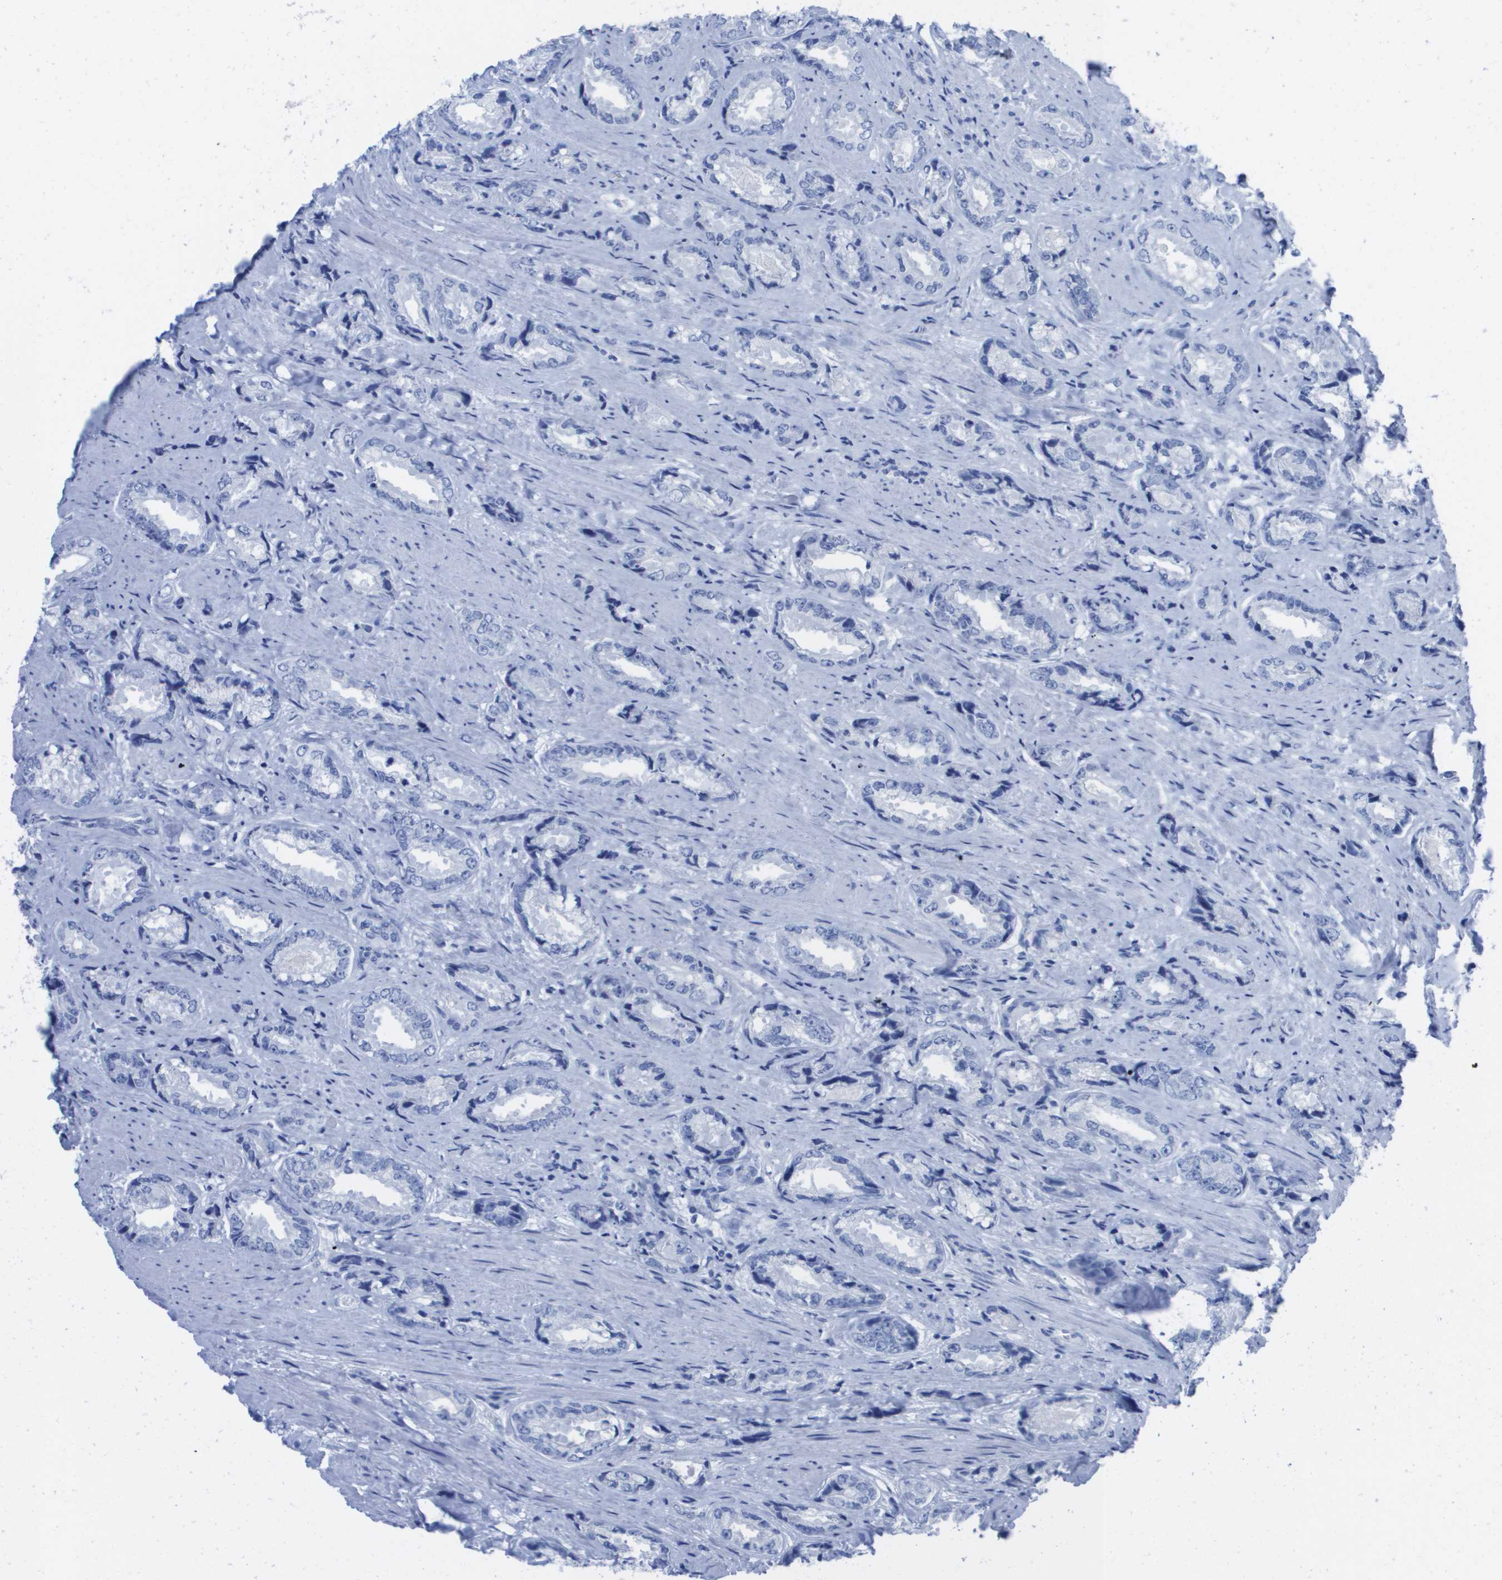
{"staining": {"intensity": "negative", "quantity": "none", "location": "none"}, "tissue": "prostate cancer", "cell_type": "Tumor cells", "image_type": "cancer", "snomed": [{"axis": "morphology", "description": "Adenocarcinoma, High grade"}, {"axis": "topography", "description": "Prostate"}], "caption": "Prostate cancer (high-grade adenocarcinoma) was stained to show a protein in brown. There is no significant positivity in tumor cells. Brightfield microscopy of immunohistochemistry stained with DAB (3,3'-diaminobenzidine) (brown) and hematoxylin (blue), captured at high magnification.", "gene": "KCNA3", "patient": {"sex": "male", "age": 61}}